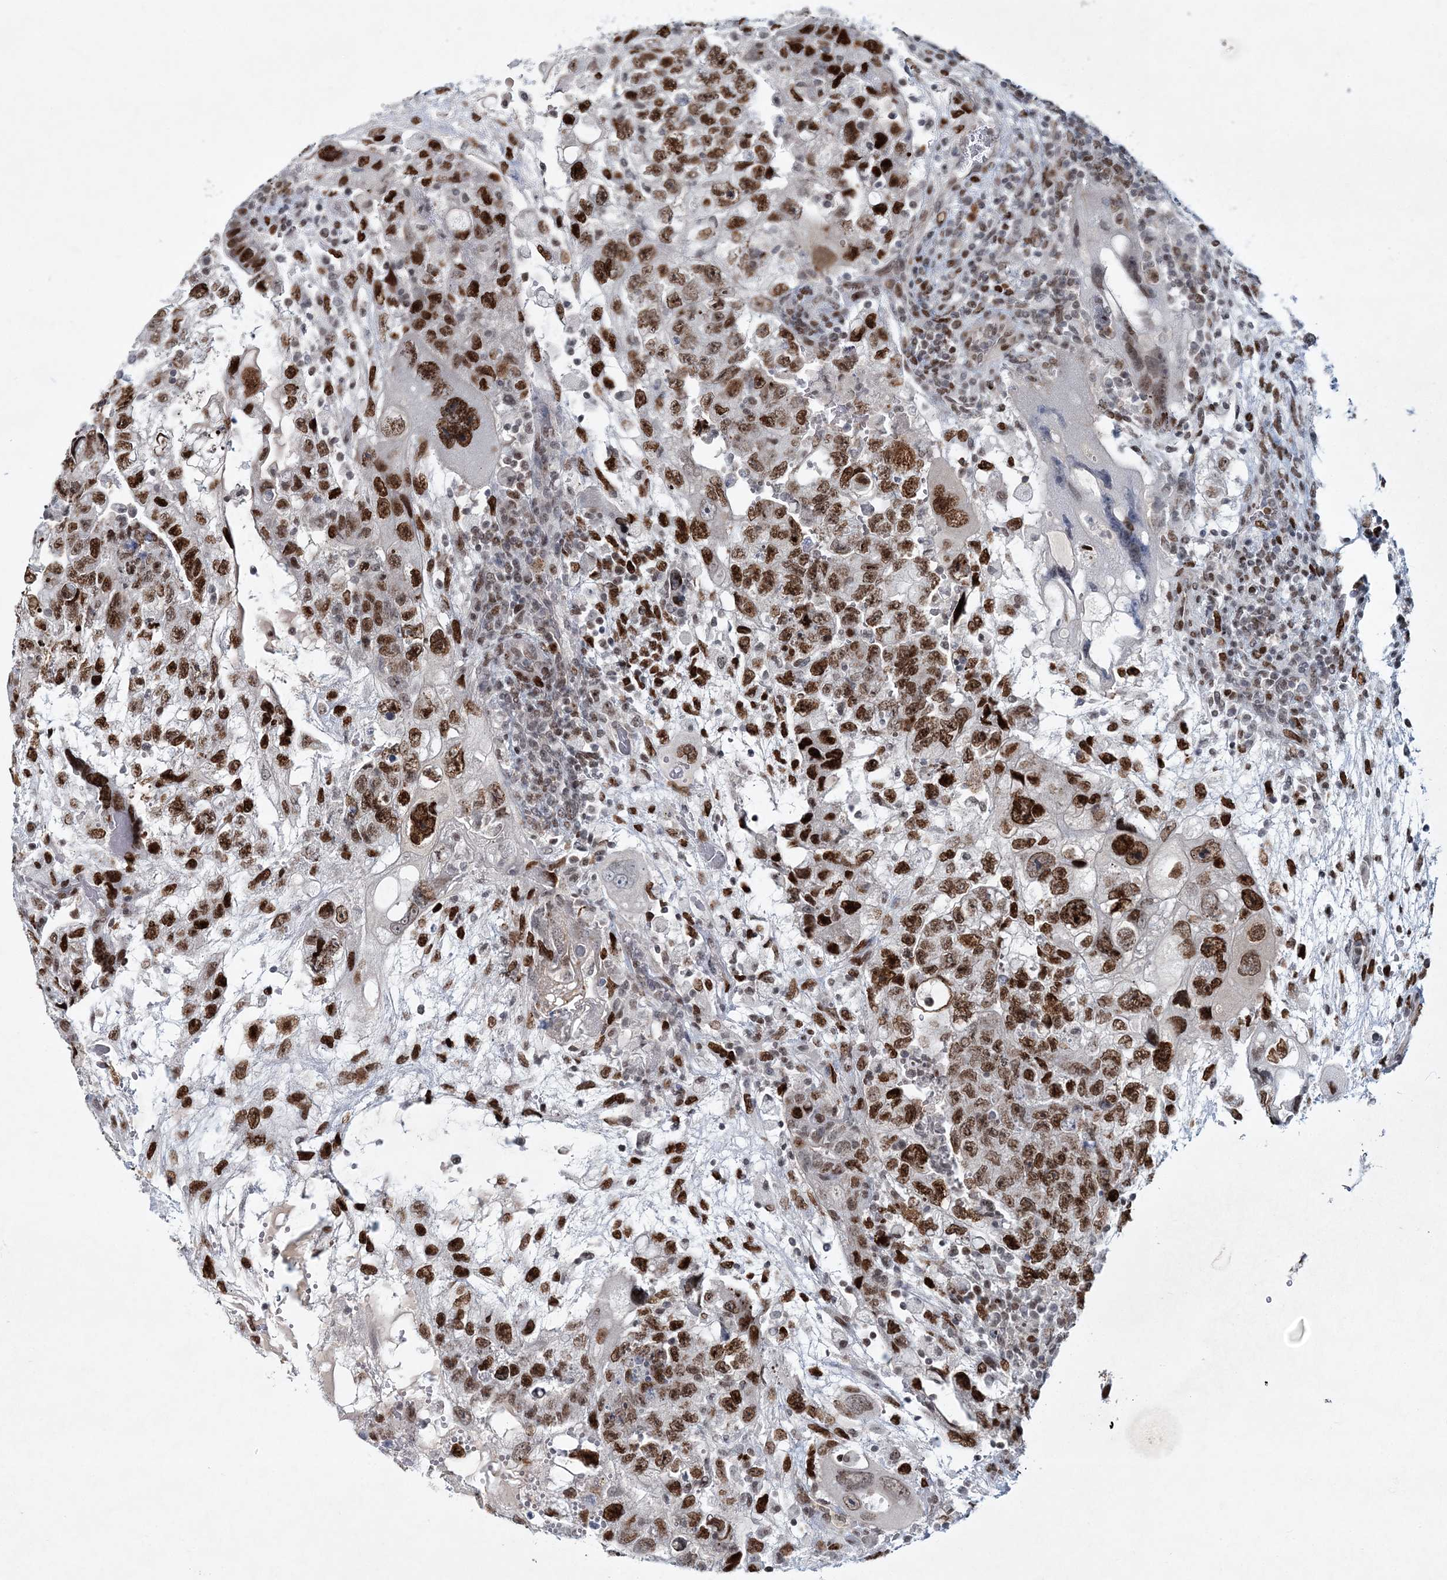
{"staining": {"intensity": "strong", "quantity": ">75%", "location": "nuclear"}, "tissue": "testis cancer", "cell_type": "Tumor cells", "image_type": "cancer", "snomed": [{"axis": "morphology", "description": "Carcinoma, Embryonal, NOS"}, {"axis": "topography", "description": "Testis"}], "caption": "About >75% of tumor cells in testis embryonal carcinoma display strong nuclear protein staining as visualized by brown immunohistochemical staining.", "gene": "LRRFIP2", "patient": {"sex": "male", "age": 36}}